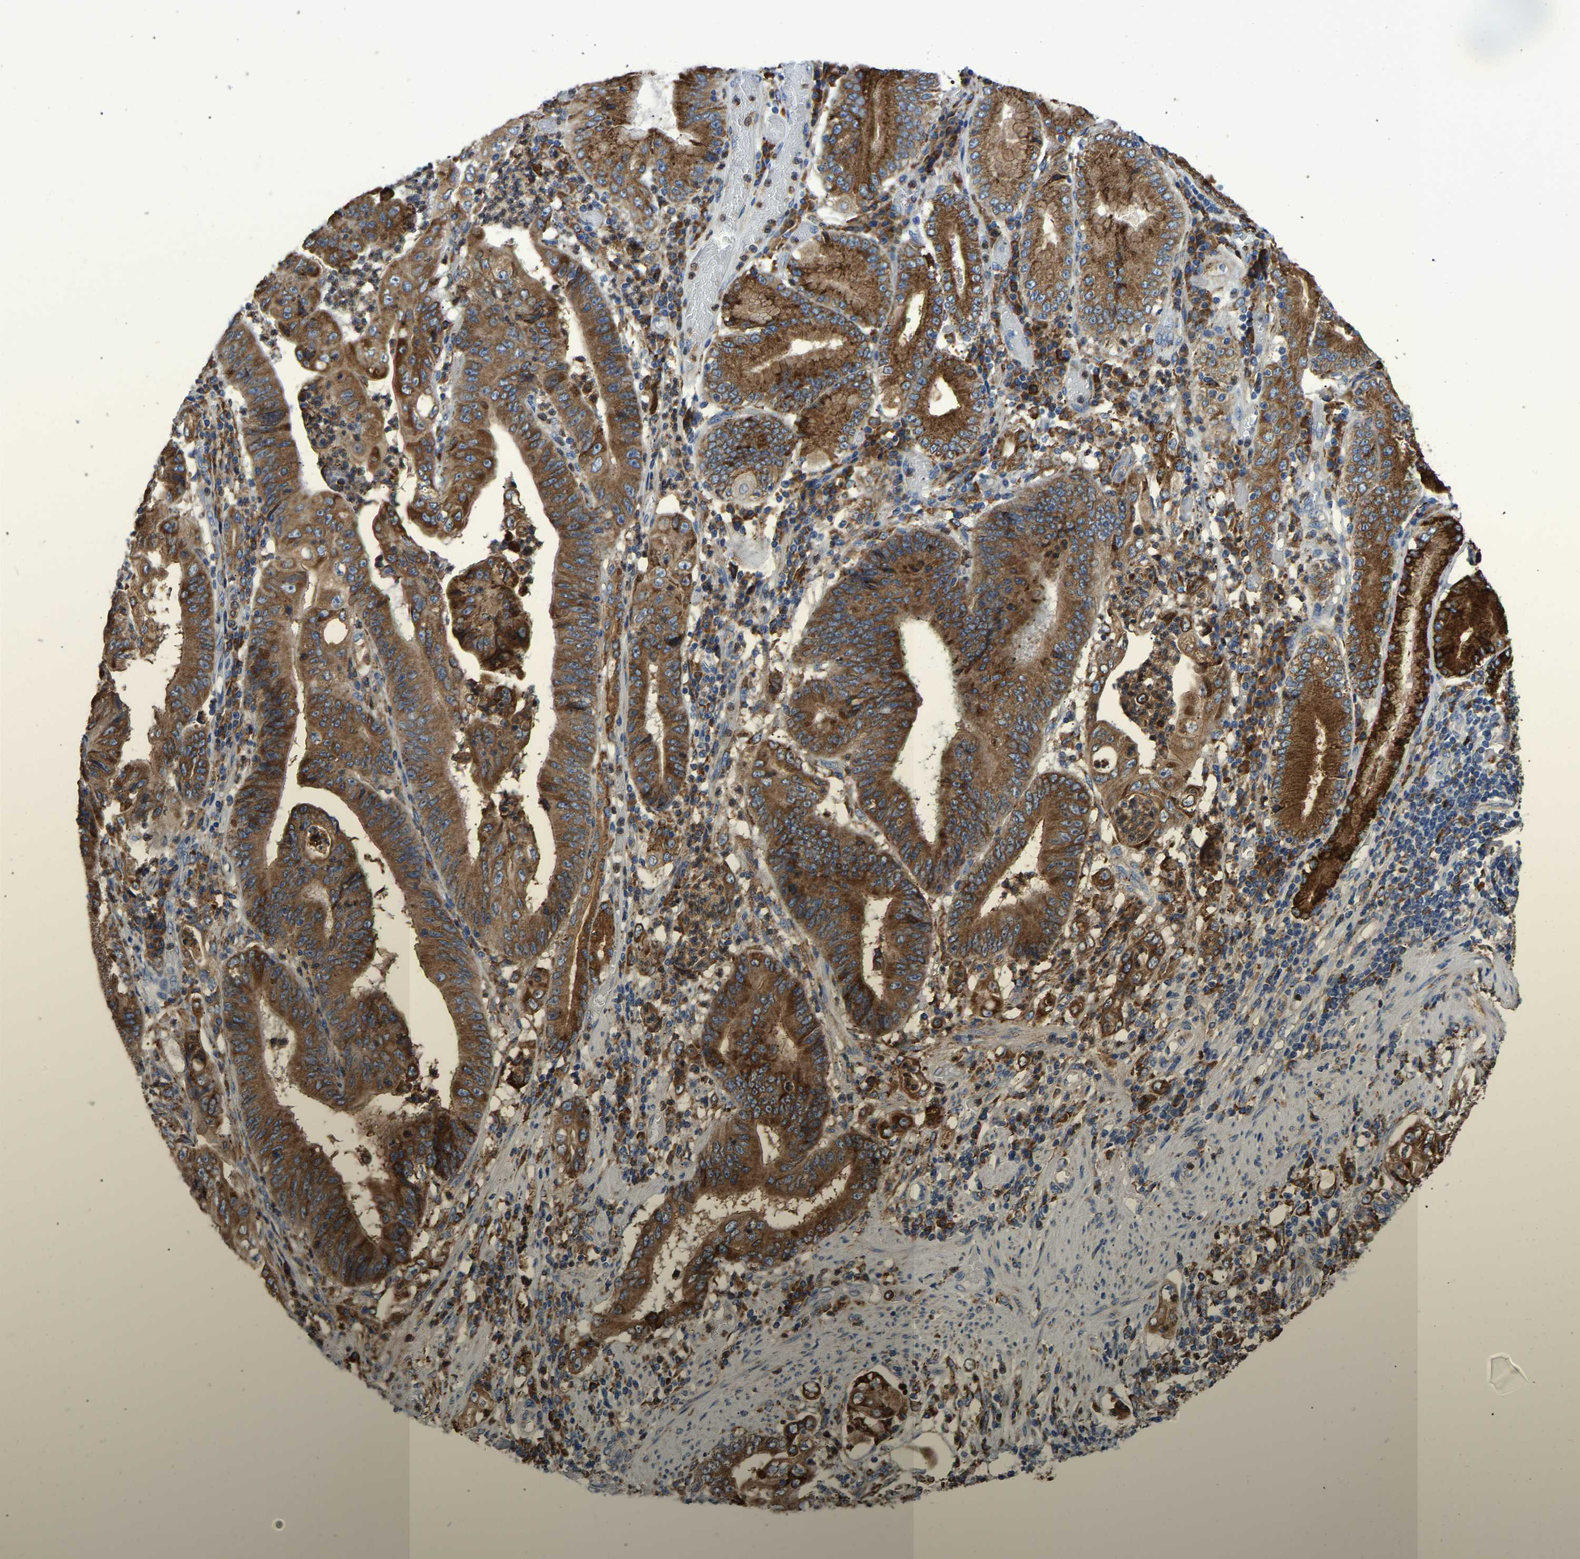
{"staining": {"intensity": "strong", "quantity": ">75%", "location": "cytoplasmic/membranous"}, "tissue": "stomach cancer", "cell_type": "Tumor cells", "image_type": "cancer", "snomed": [{"axis": "morphology", "description": "Adenocarcinoma, NOS"}, {"axis": "topography", "description": "Stomach"}], "caption": "This image exhibits immunohistochemistry (IHC) staining of human adenocarcinoma (stomach), with high strong cytoplasmic/membranous expression in approximately >75% of tumor cells.", "gene": "P4HB", "patient": {"sex": "female", "age": 73}}